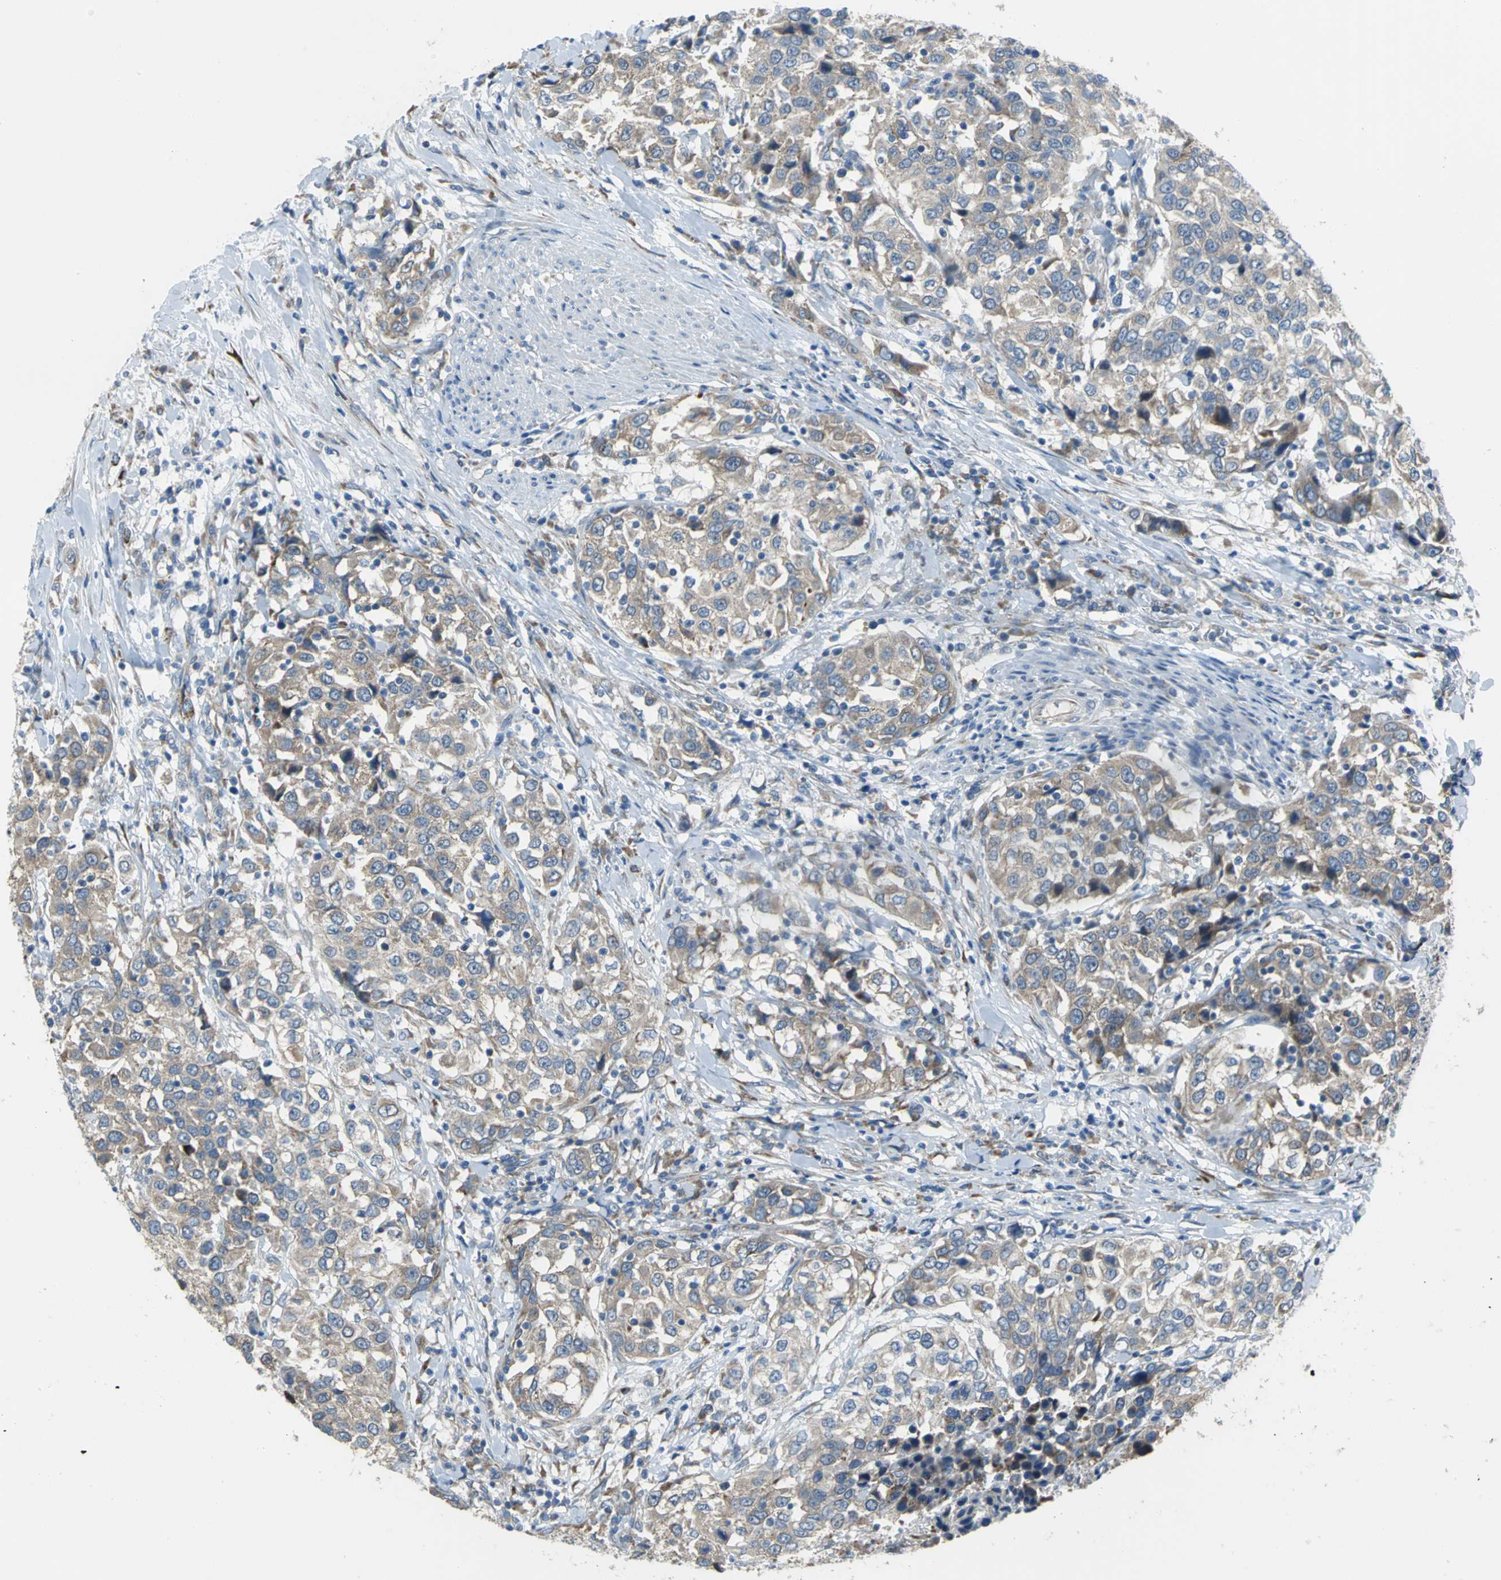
{"staining": {"intensity": "weak", "quantity": ">75%", "location": "cytoplasmic/membranous"}, "tissue": "urothelial cancer", "cell_type": "Tumor cells", "image_type": "cancer", "snomed": [{"axis": "morphology", "description": "Urothelial carcinoma, High grade"}, {"axis": "topography", "description": "Urinary bladder"}], "caption": "Immunohistochemistry (IHC) of human urothelial cancer shows low levels of weak cytoplasmic/membranous staining in approximately >75% of tumor cells.", "gene": "EIF5A", "patient": {"sex": "female", "age": 80}}